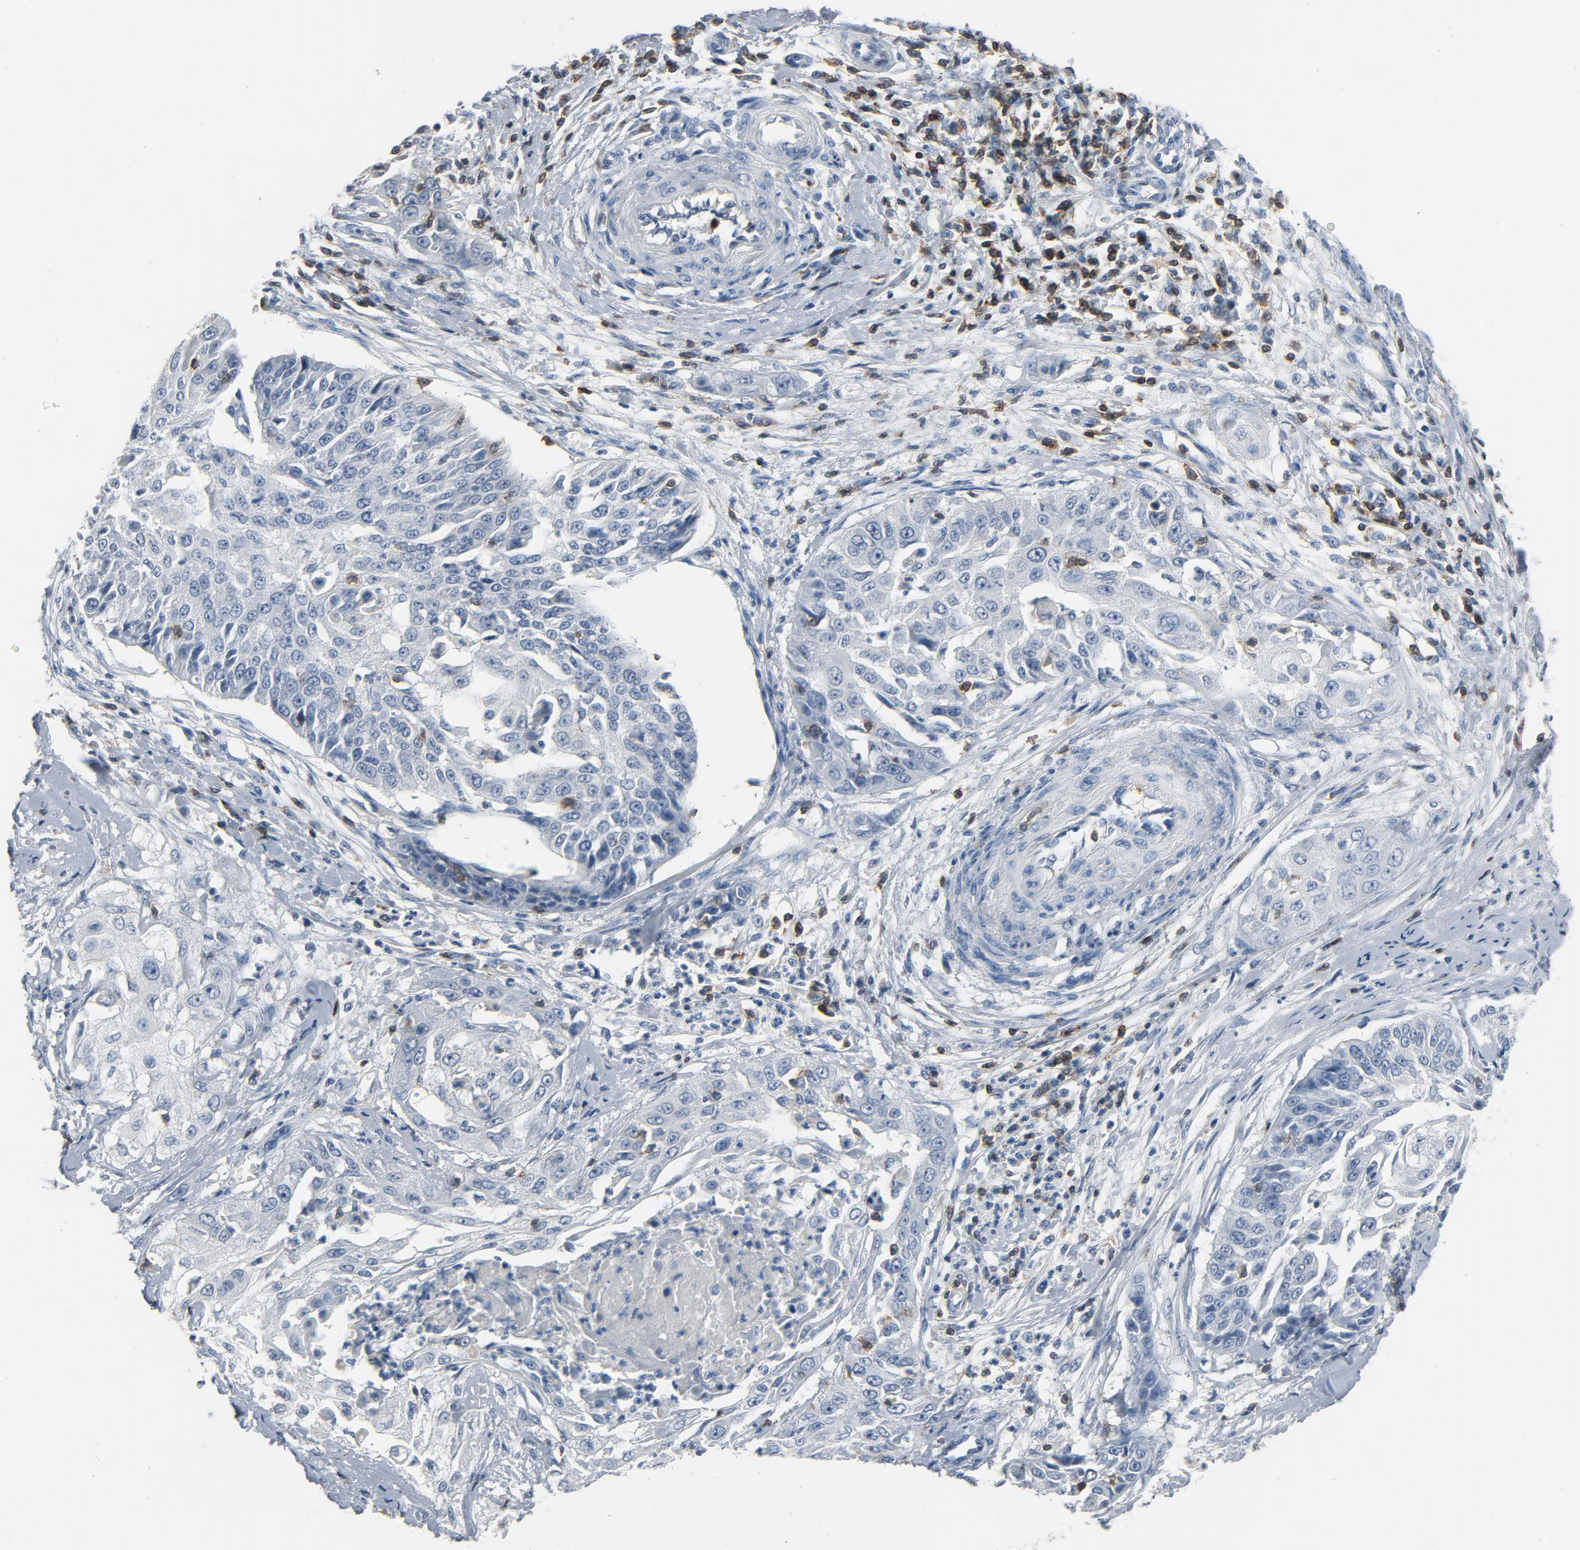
{"staining": {"intensity": "negative", "quantity": "none", "location": "none"}, "tissue": "cervical cancer", "cell_type": "Tumor cells", "image_type": "cancer", "snomed": [{"axis": "morphology", "description": "Squamous cell carcinoma, NOS"}, {"axis": "topography", "description": "Cervix"}], "caption": "Cervical squamous cell carcinoma was stained to show a protein in brown. There is no significant staining in tumor cells.", "gene": "LCK", "patient": {"sex": "female", "age": 64}}